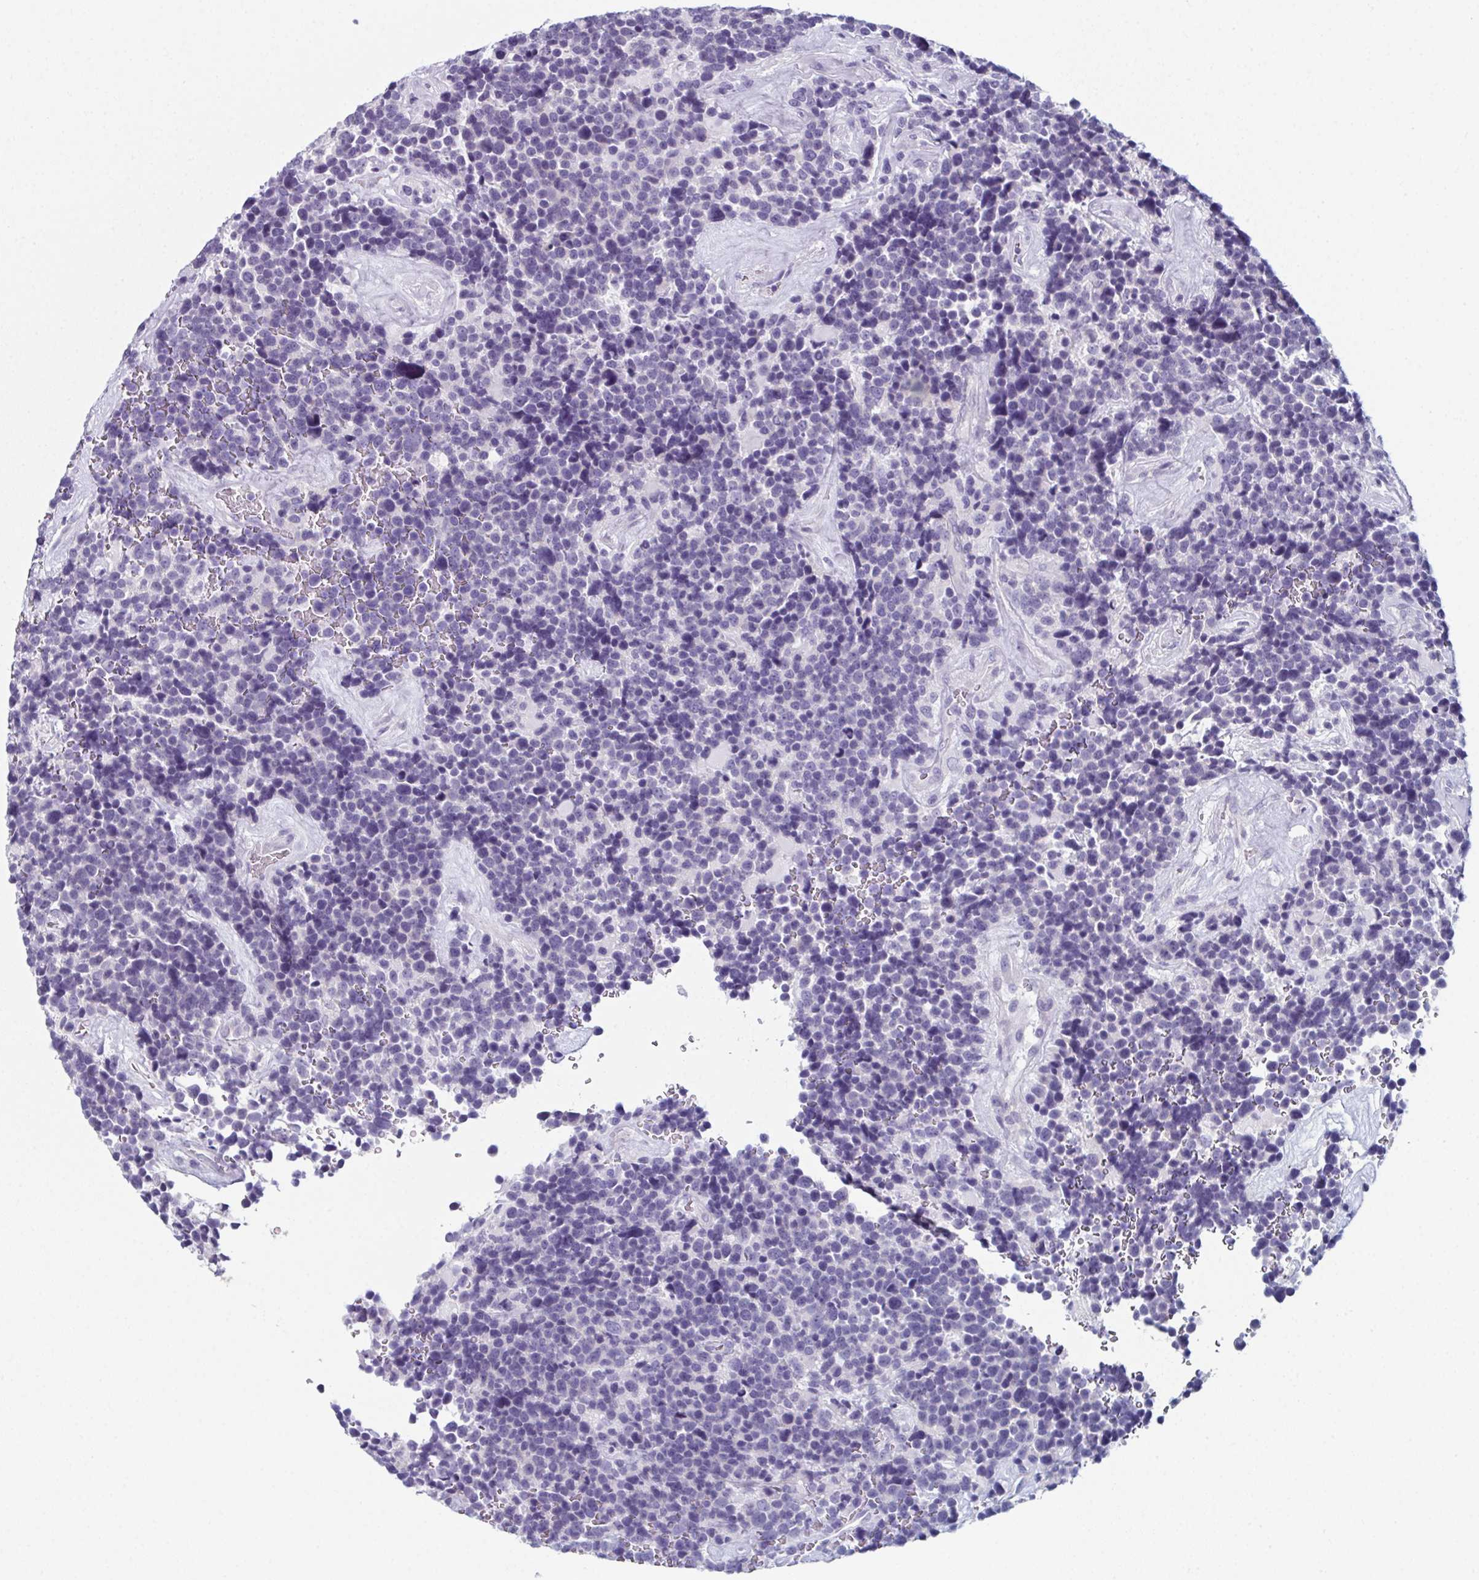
{"staining": {"intensity": "negative", "quantity": "none", "location": "none"}, "tissue": "glioma", "cell_type": "Tumor cells", "image_type": "cancer", "snomed": [{"axis": "morphology", "description": "Glioma, malignant, High grade"}, {"axis": "topography", "description": "Brain"}], "caption": "Immunohistochemical staining of malignant high-grade glioma reveals no significant staining in tumor cells.", "gene": "ENKUR", "patient": {"sex": "male", "age": 33}}